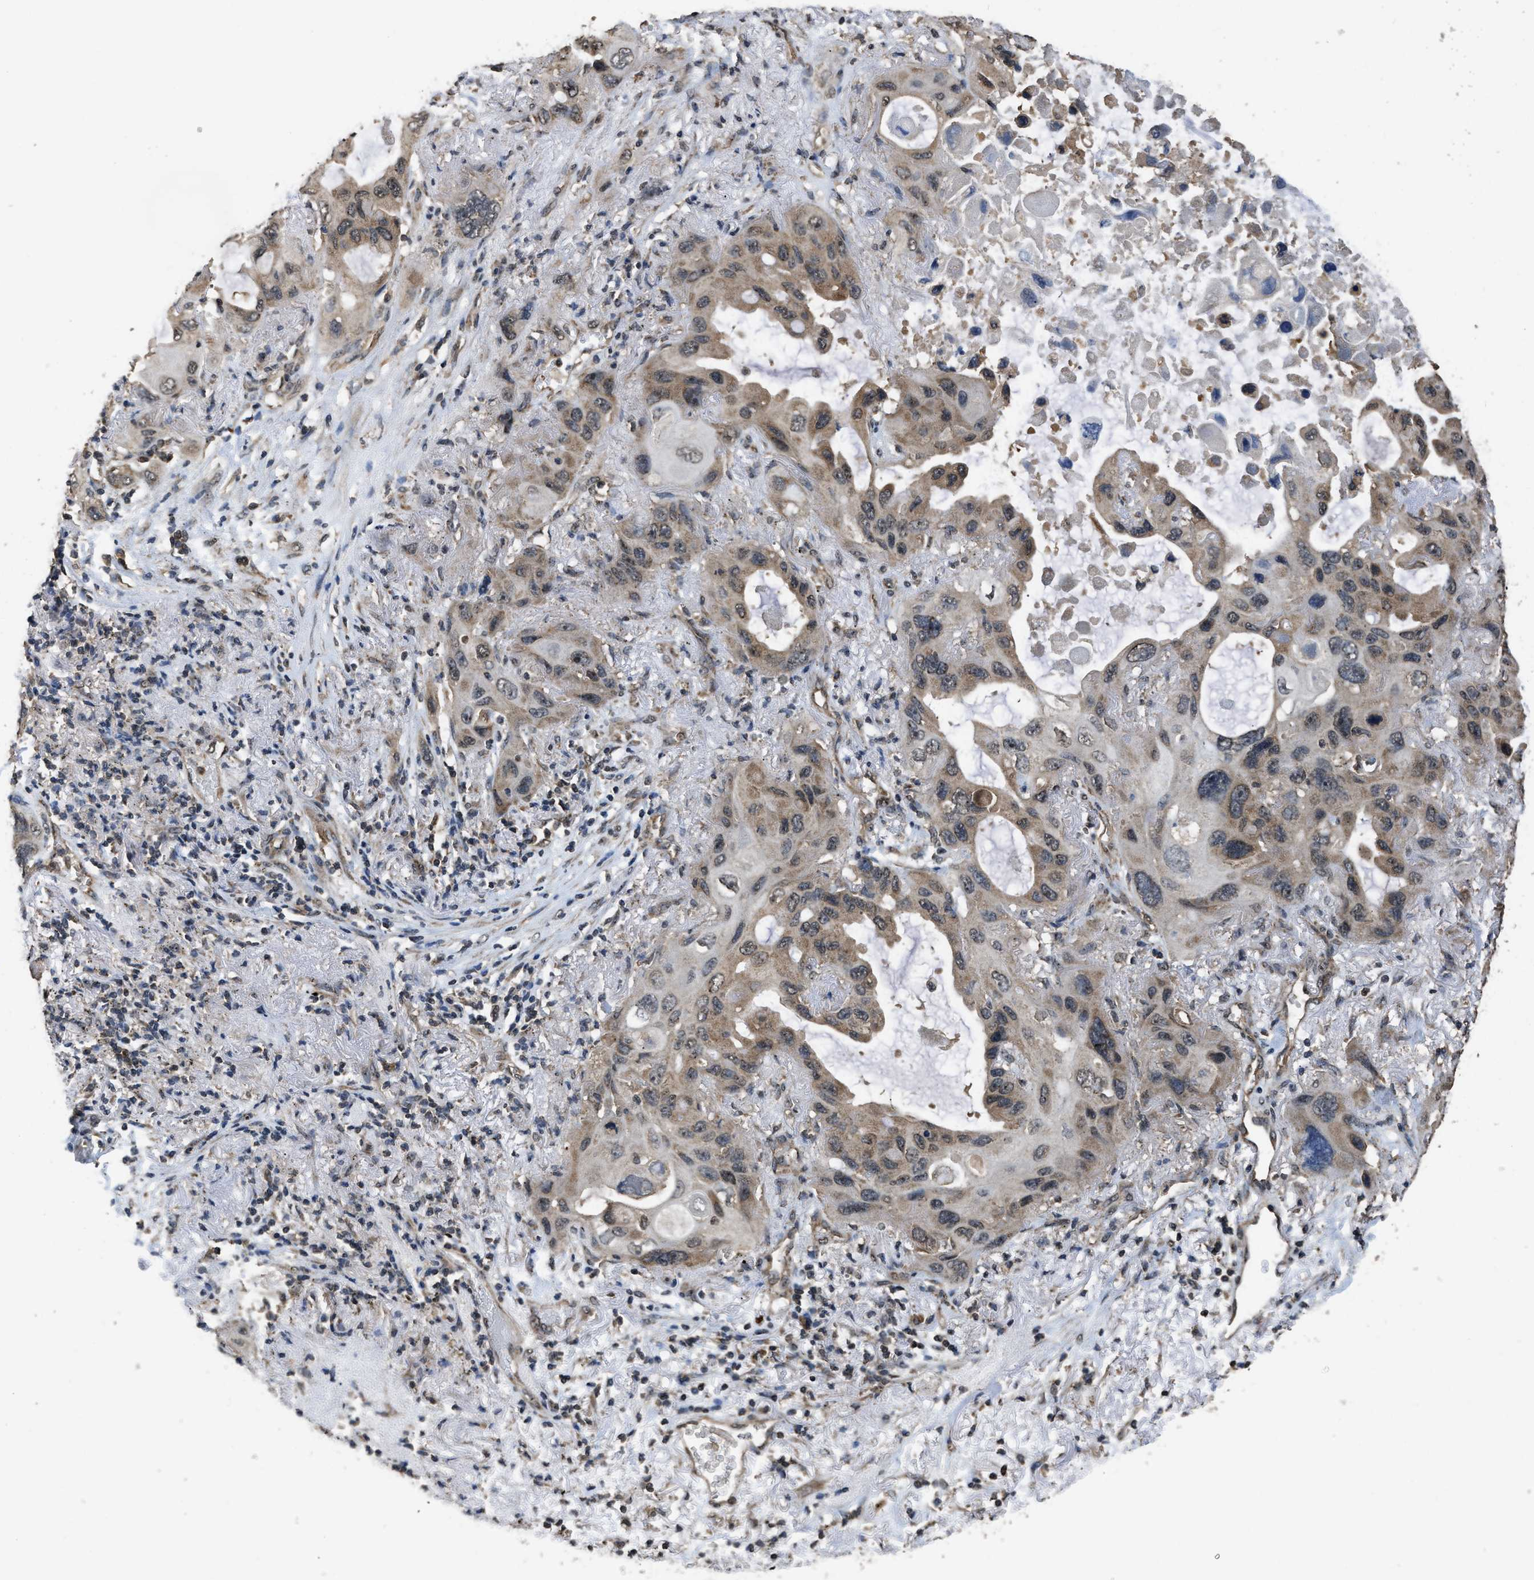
{"staining": {"intensity": "moderate", "quantity": "<25%", "location": "cytoplasmic/membranous"}, "tissue": "lung cancer", "cell_type": "Tumor cells", "image_type": "cancer", "snomed": [{"axis": "morphology", "description": "Squamous cell carcinoma, NOS"}, {"axis": "topography", "description": "Lung"}], "caption": "About <25% of tumor cells in human squamous cell carcinoma (lung) exhibit moderate cytoplasmic/membranous protein staining as visualized by brown immunohistochemical staining.", "gene": "DENND6B", "patient": {"sex": "female", "age": 73}}